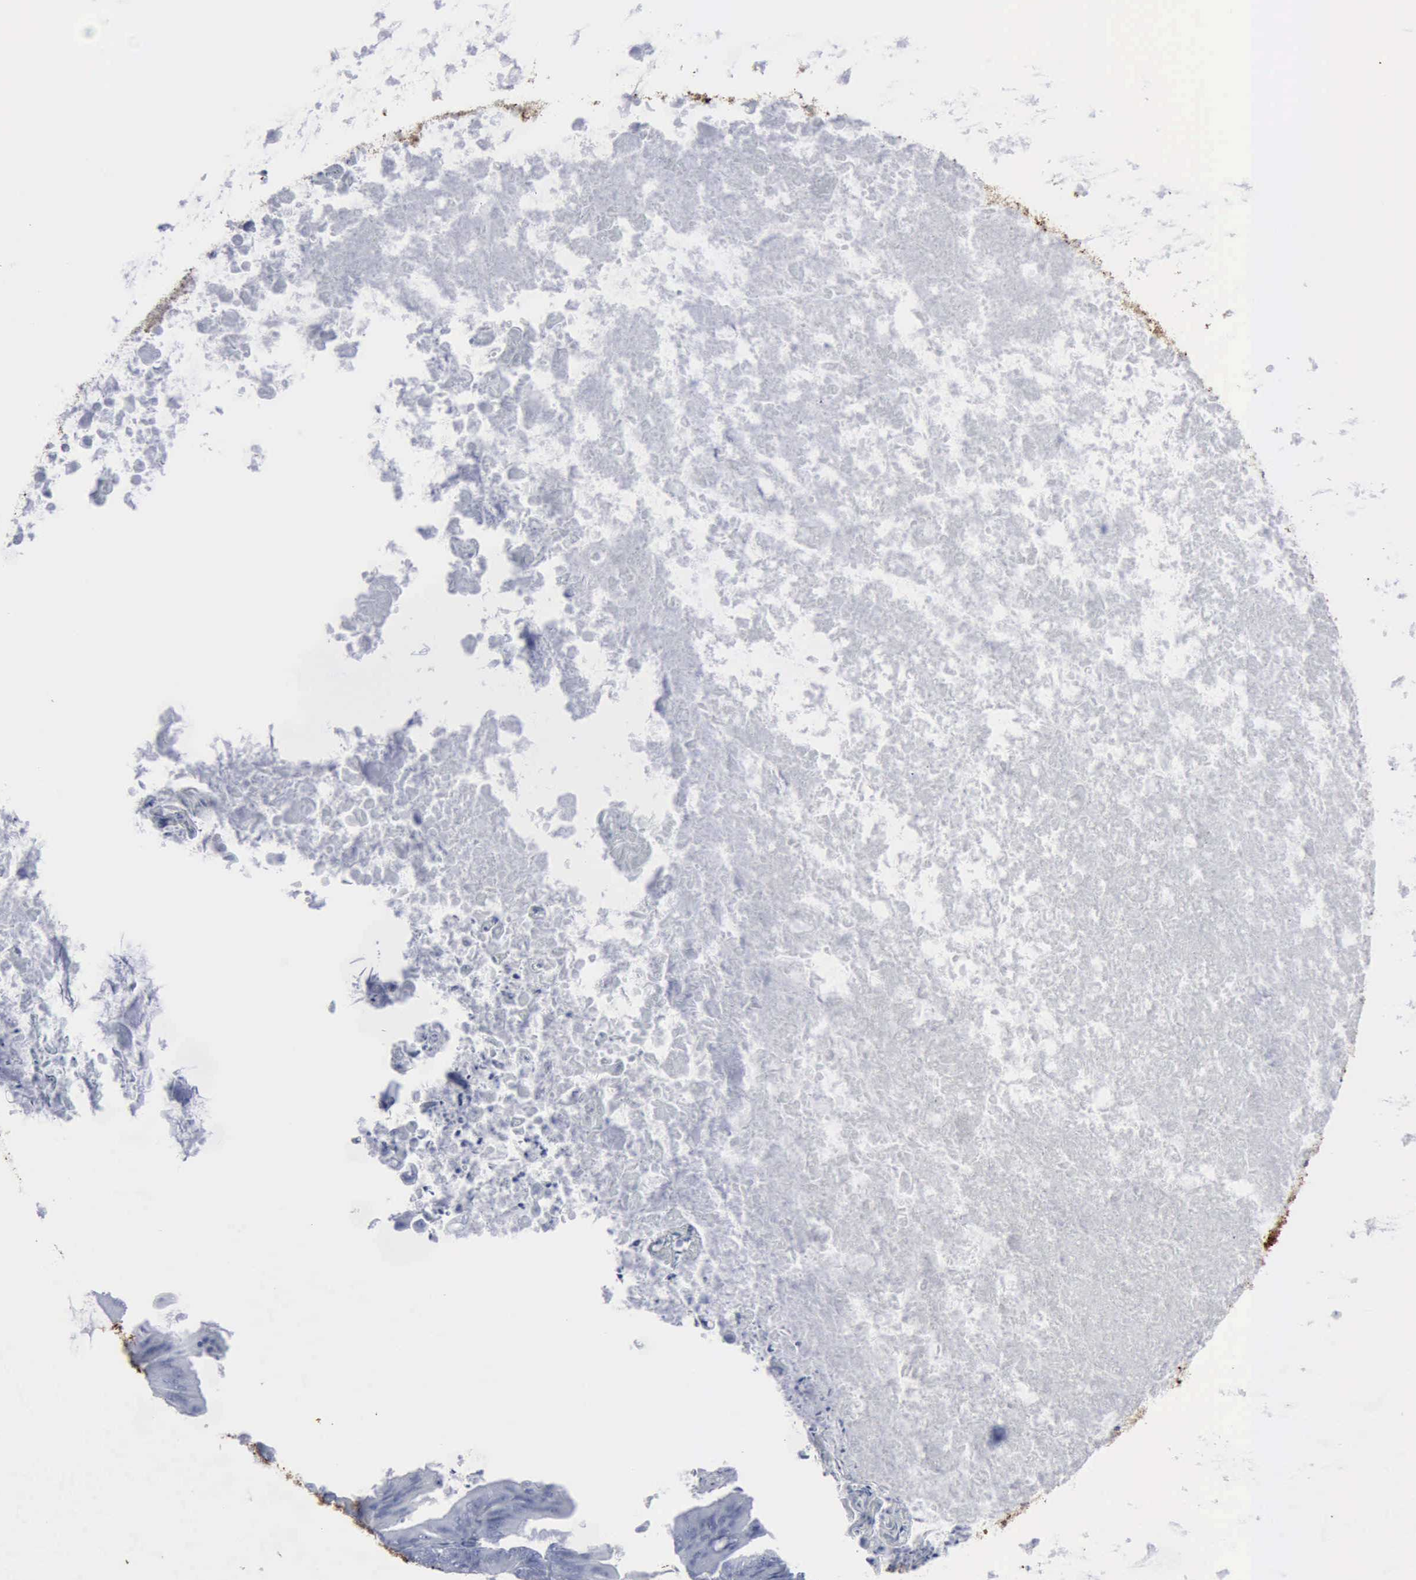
{"staining": {"intensity": "negative", "quantity": "none", "location": "none"}, "tissue": "ovarian cancer", "cell_type": "Tumor cells", "image_type": "cancer", "snomed": [{"axis": "morphology", "description": "Cystadenocarcinoma, mucinous, NOS"}, {"axis": "topography", "description": "Ovary"}], "caption": "An immunohistochemistry (IHC) histopathology image of ovarian cancer (mucinous cystadenocarcinoma) is shown. There is no staining in tumor cells of ovarian cancer (mucinous cystadenocarcinoma).", "gene": "TGFB1", "patient": {"sex": "female", "age": 37}}